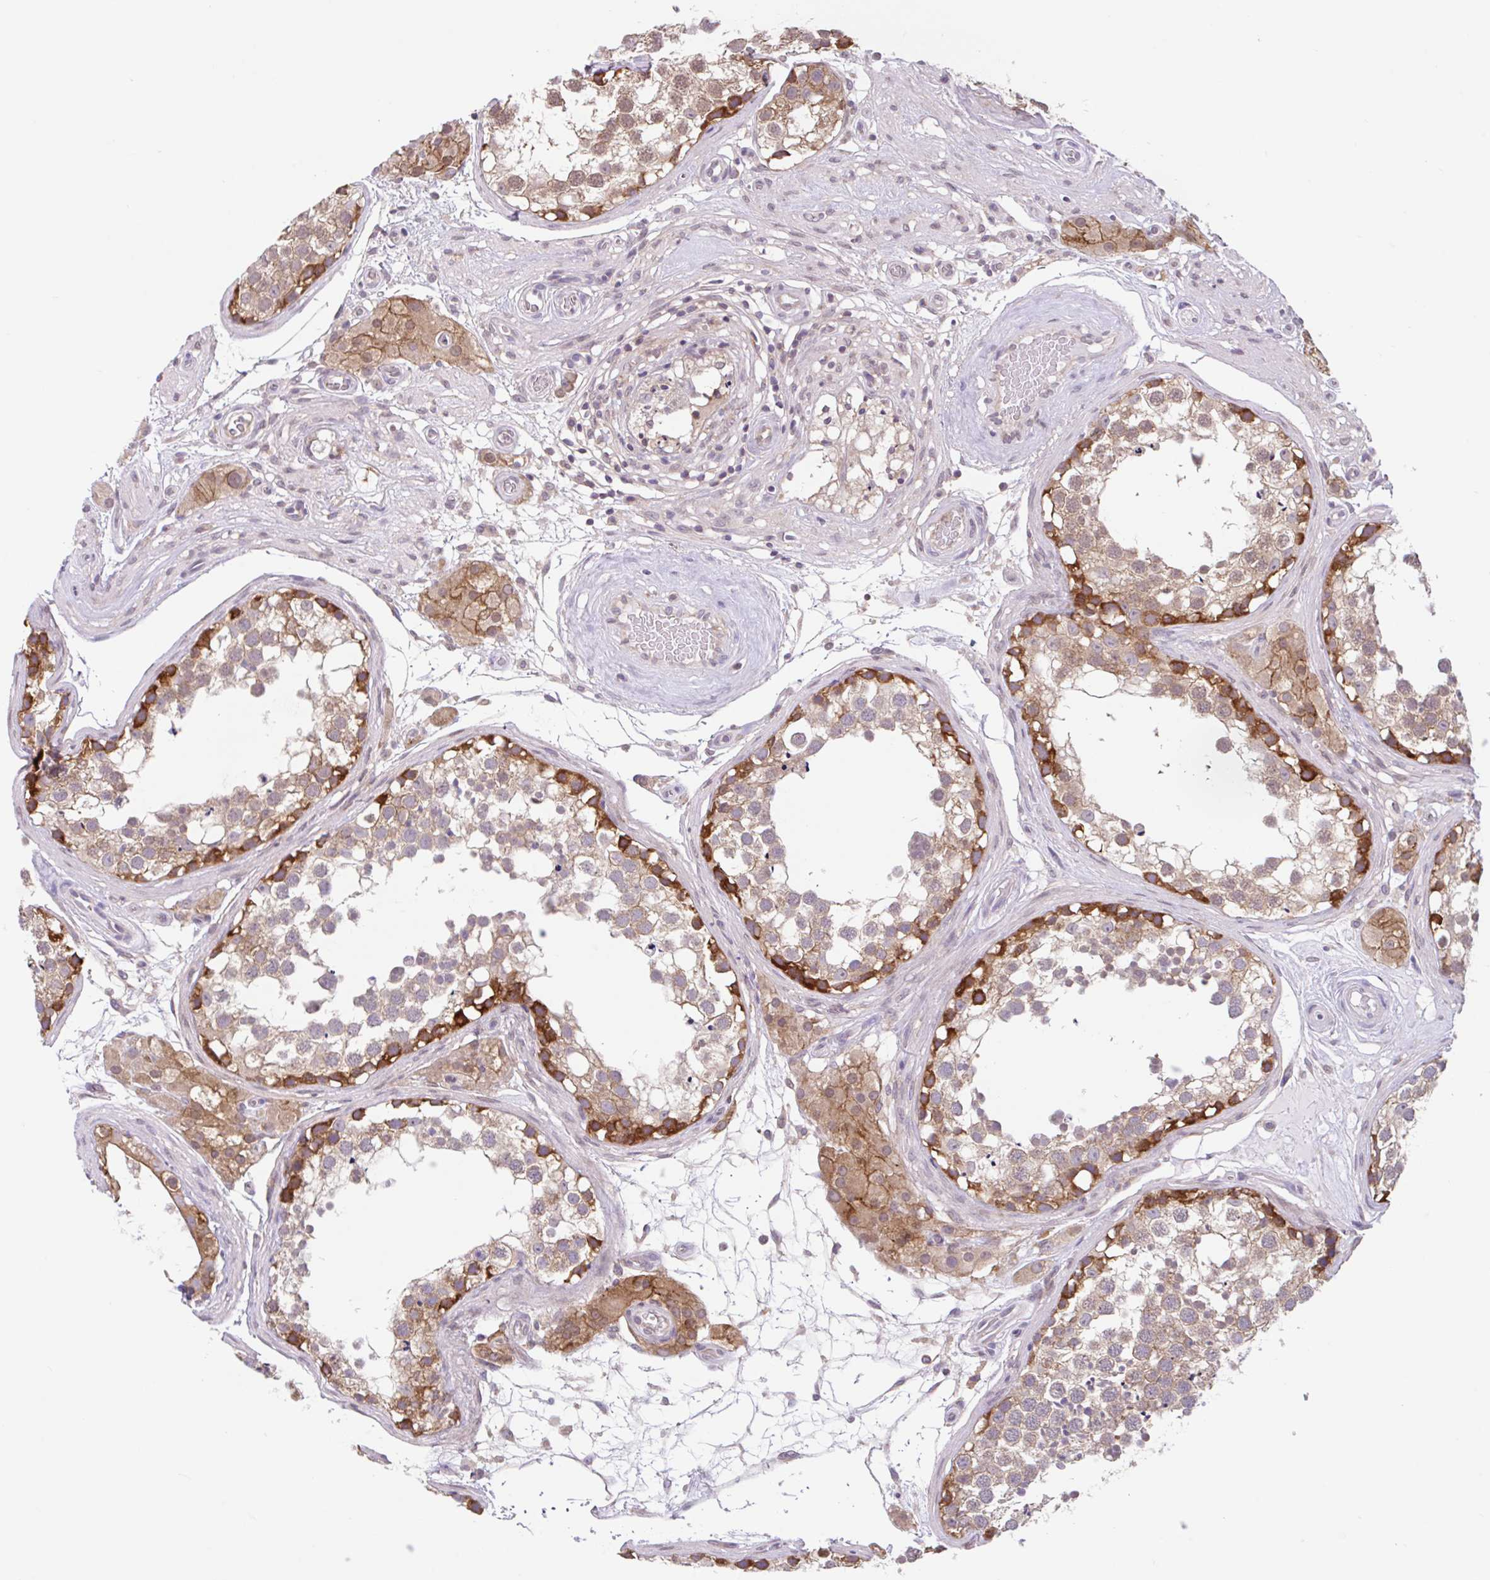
{"staining": {"intensity": "strong", "quantity": "<25%", "location": "cytoplasmic/membranous,nuclear"}, "tissue": "testis", "cell_type": "Cells in seminiferous ducts", "image_type": "normal", "snomed": [{"axis": "morphology", "description": "Normal tissue, NOS"}, {"axis": "morphology", "description": "Seminoma, NOS"}, {"axis": "topography", "description": "Testis"}], "caption": "High-magnification brightfield microscopy of unremarkable testis stained with DAB (brown) and counterstained with hematoxylin (blue). cells in seminiferous ducts exhibit strong cytoplasmic/membranous,nuclear positivity is identified in about<25% of cells.", "gene": "RALBP1", "patient": {"sex": "male", "age": 65}}